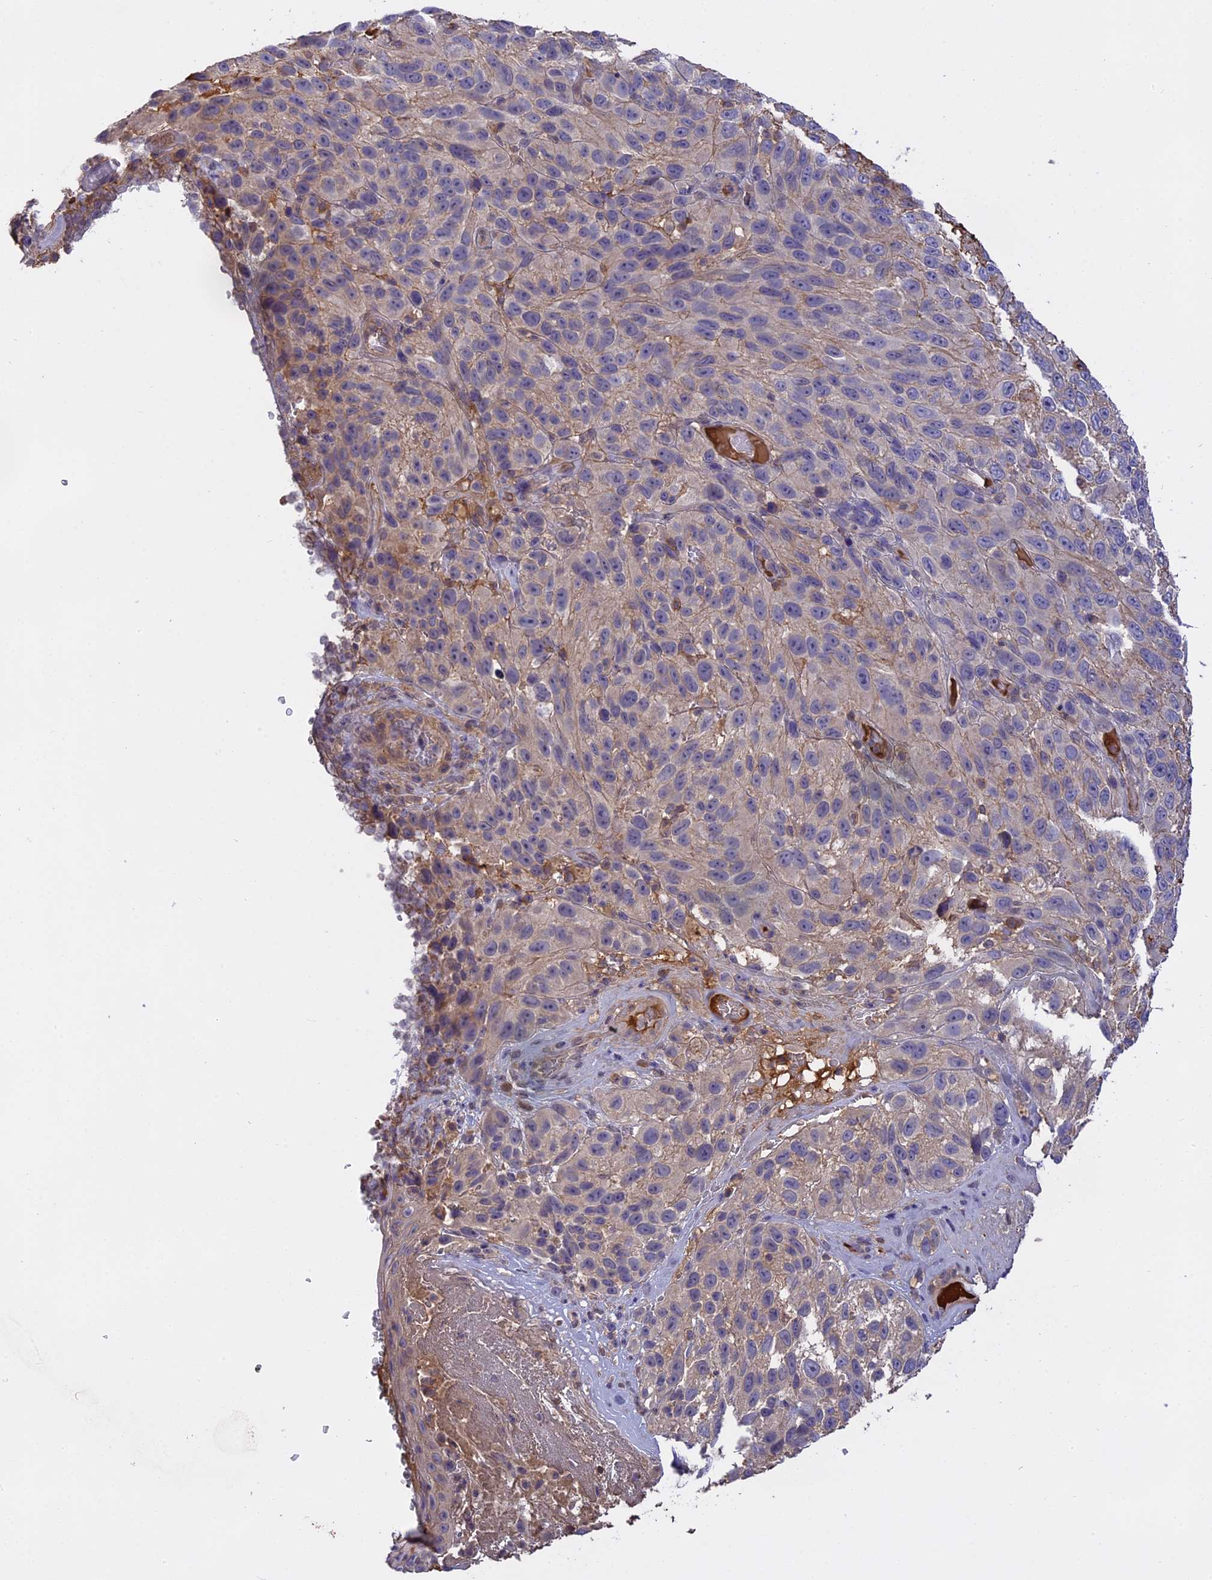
{"staining": {"intensity": "negative", "quantity": "none", "location": "none"}, "tissue": "melanoma", "cell_type": "Tumor cells", "image_type": "cancer", "snomed": [{"axis": "morphology", "description": "Malignant melanoma, NOS"}, {"axis": "topography", "description": "Skin"}], "caption": "Micrograph shows no significant protein expression in tumor cells of malignant melanoma.", "gene": "CFAP119", "patient": {"sex": "female", "age": 96}}